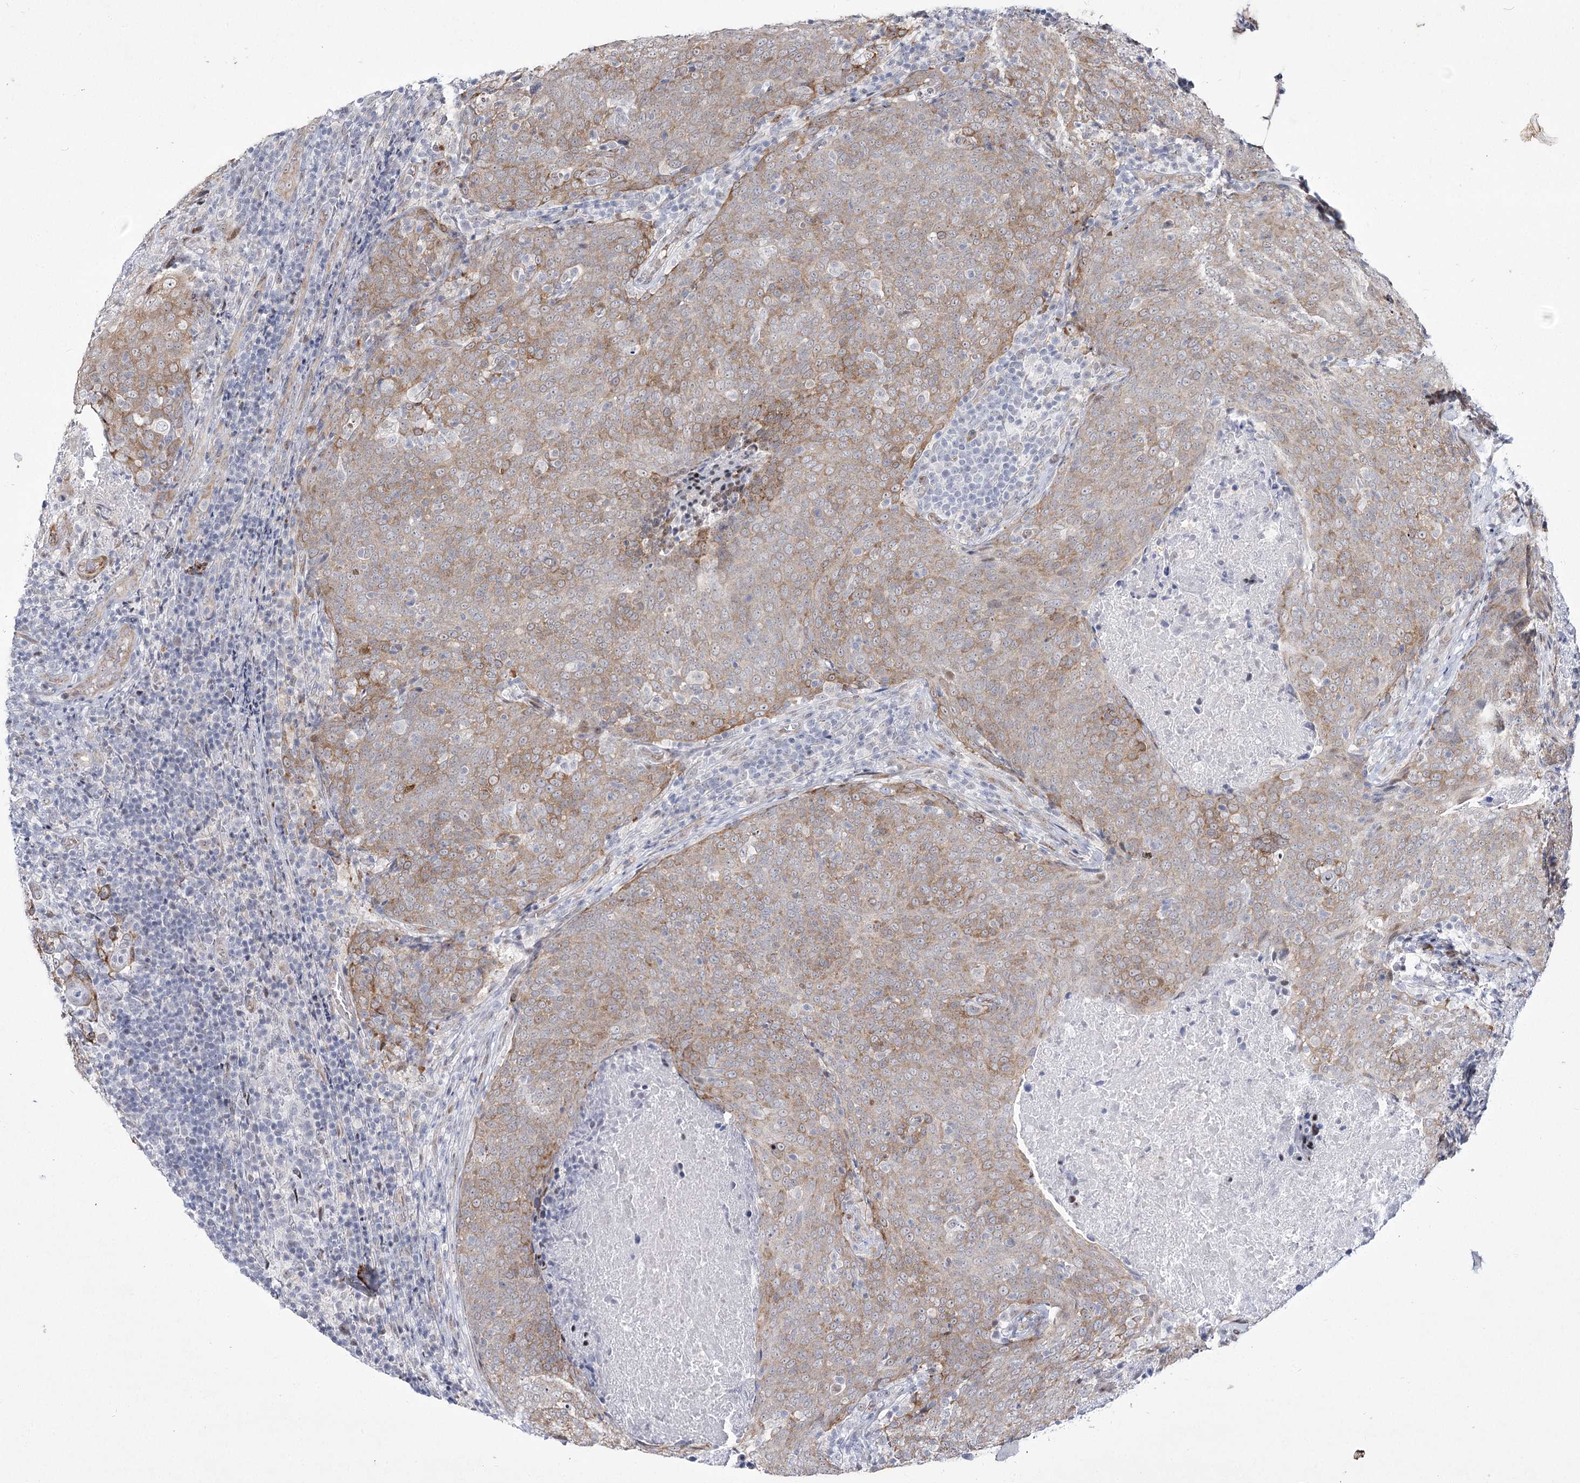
{"staining": {"intensity": "moderate", "quantity": "<25%", "location": "cytoplasmic/membranous"}, "tissue": "head and neck cancer", "cell_type": "Tumor cells", "image_type": "cancer", "snomed": [{"axis": "morphology", "description": "Squamous cell carcinoma, NOS"}, {"axis": "morphology", "description": "Squamous cell carcinoma, metastatic, NOS"}, {"axis": "topography", "description": "Lymph node"}, {"axis": "topography", "description": "Head-Neck"}], "caption": "Immunohistochemistry micrograph of head and neck metastatic squamous cell carcinoma stained for a protein (brown), which reveals low levels of moderate cytoplasmic/membranous expression in approximately <25% of tumor cells.", "gene": "YBX3", "patient": {"sex": "male", "age": 62}}